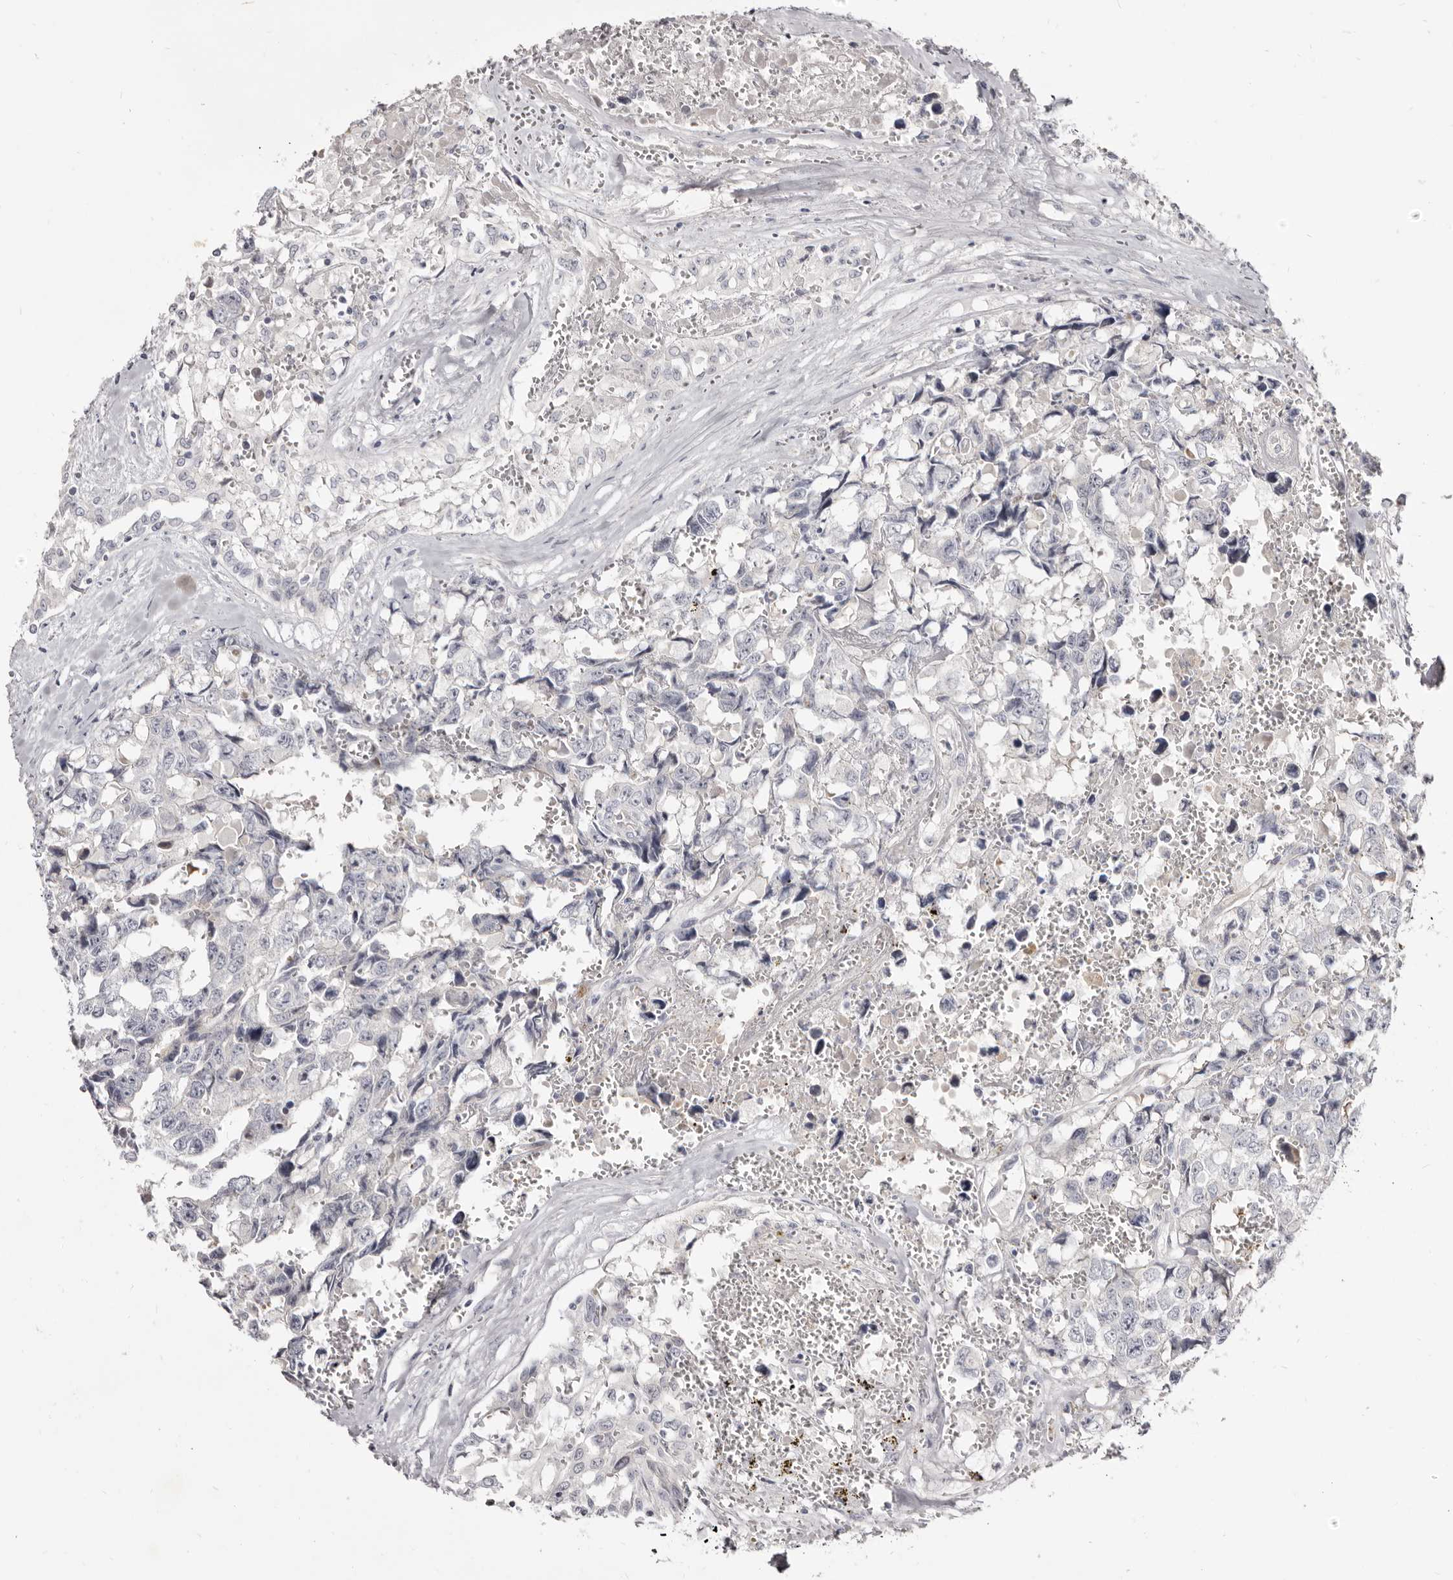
{"staining": {"intensity": "negative", "quantity": "none", "location": "none"}, "tissue": "testis cancer", "cell_type": "Tumor cells", "image_type": "cancer", "snomed": [{"axis": "morphology", "description": "Carcinoma, Embryonal, NOS"}, {"axis": "topography", "description": "Testis"}], "caption": "An IHC photomicrograph of testis cancer is shown. There is no staining in tumor cells of testis cancer.", "gene": "KIF2B", "patient": {"sex": "male", "age": 31}}